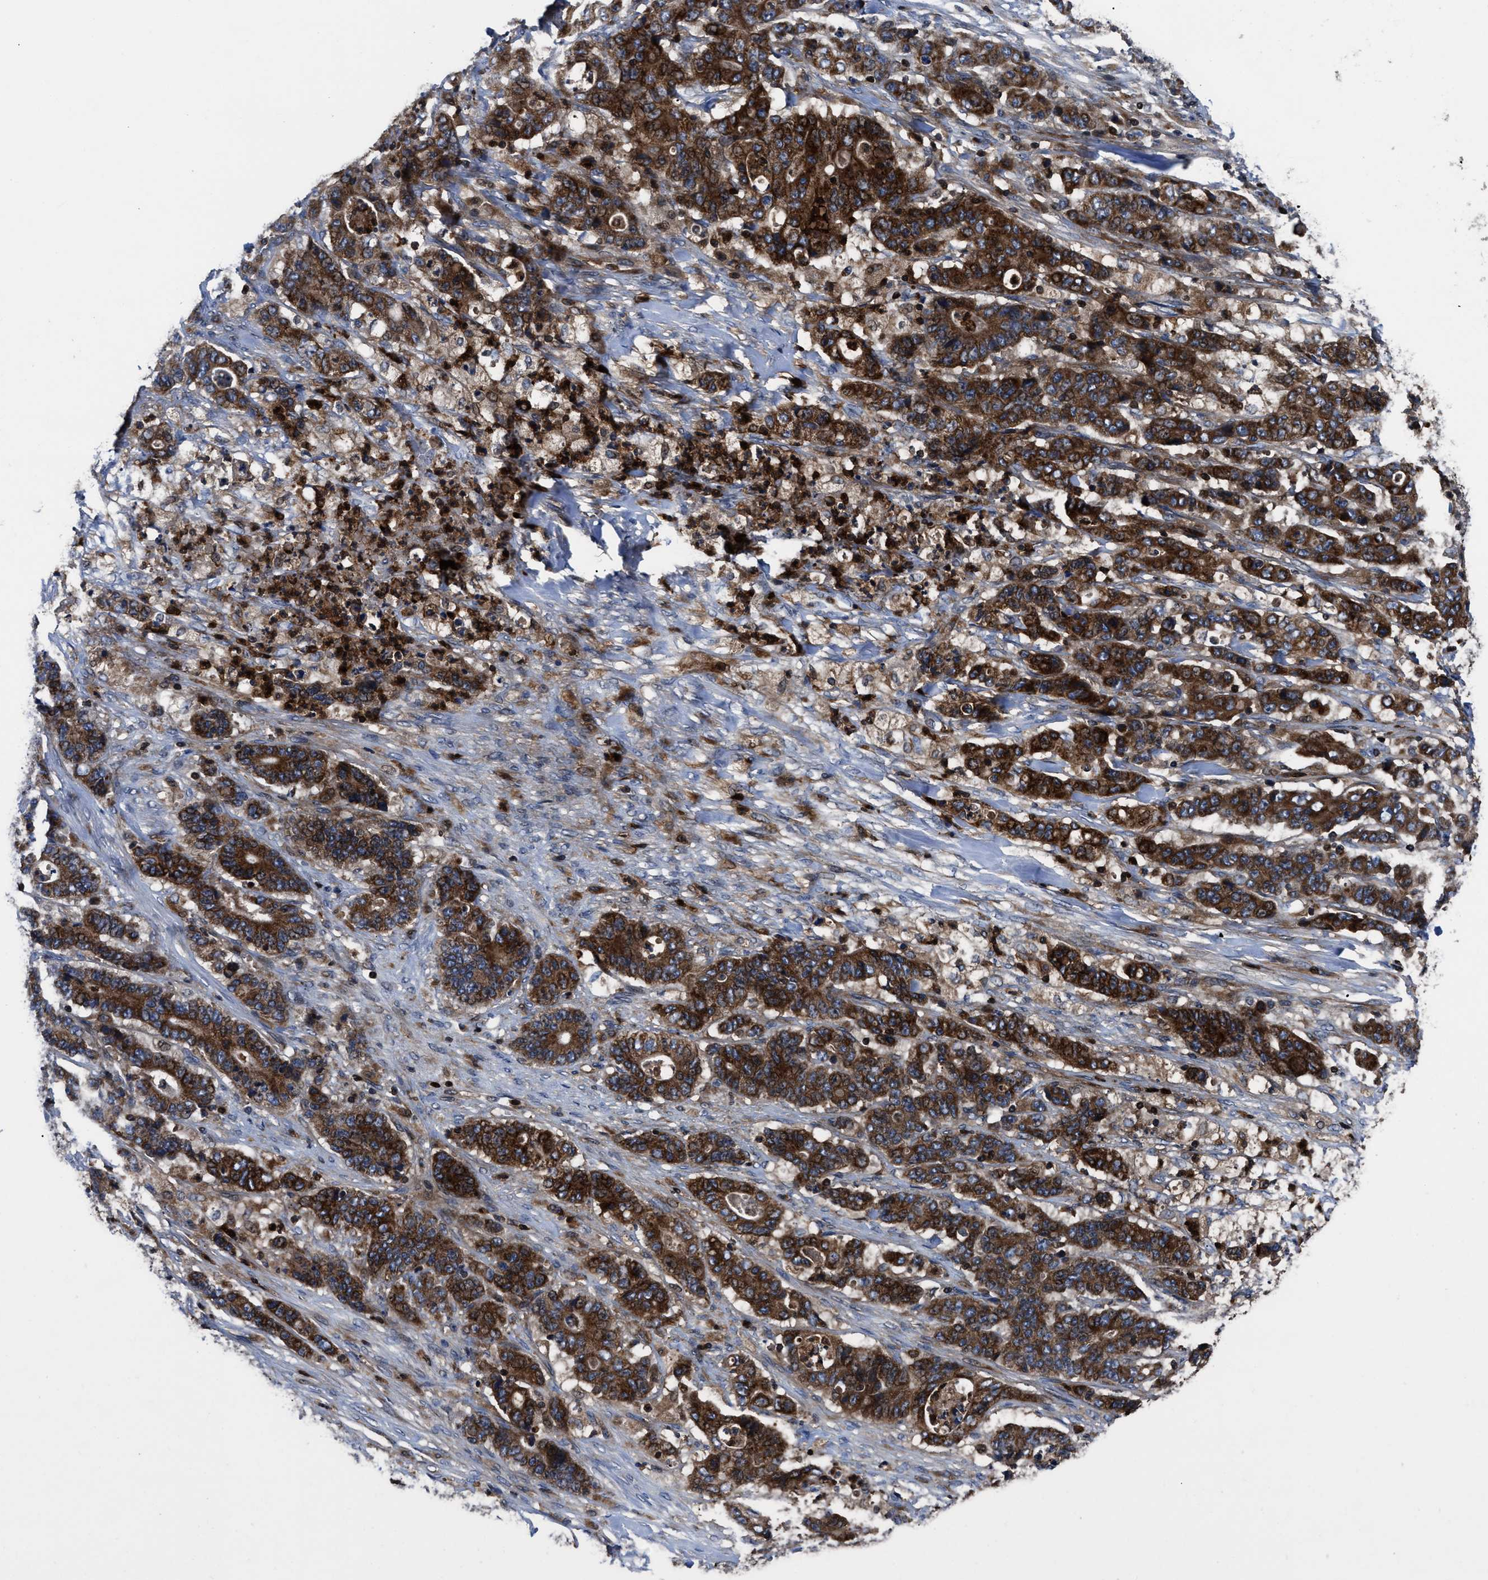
{"staining": {"intensity": "strong", "quantity": ">75%", "location": "cytoplasmic/membranous"}, "tissue": "stomach cancer", "cell_type": "Tumor cells", "image_type": "cancer", "snomed": [{"axis": "morphology", "description": "Adenocarcinoma, NOS"}, {"axis": "topography", "description": "Stomach"}], "caption": "This is a histology image of immunohistochemistry (IHC) staining of stomach cancer (adenocarcinoma), which shows strong positivity in the cytoplasmic/membranous of tumor cells.", "gene": "YBEY", "patient": {"sex": "female", "age": 73}}